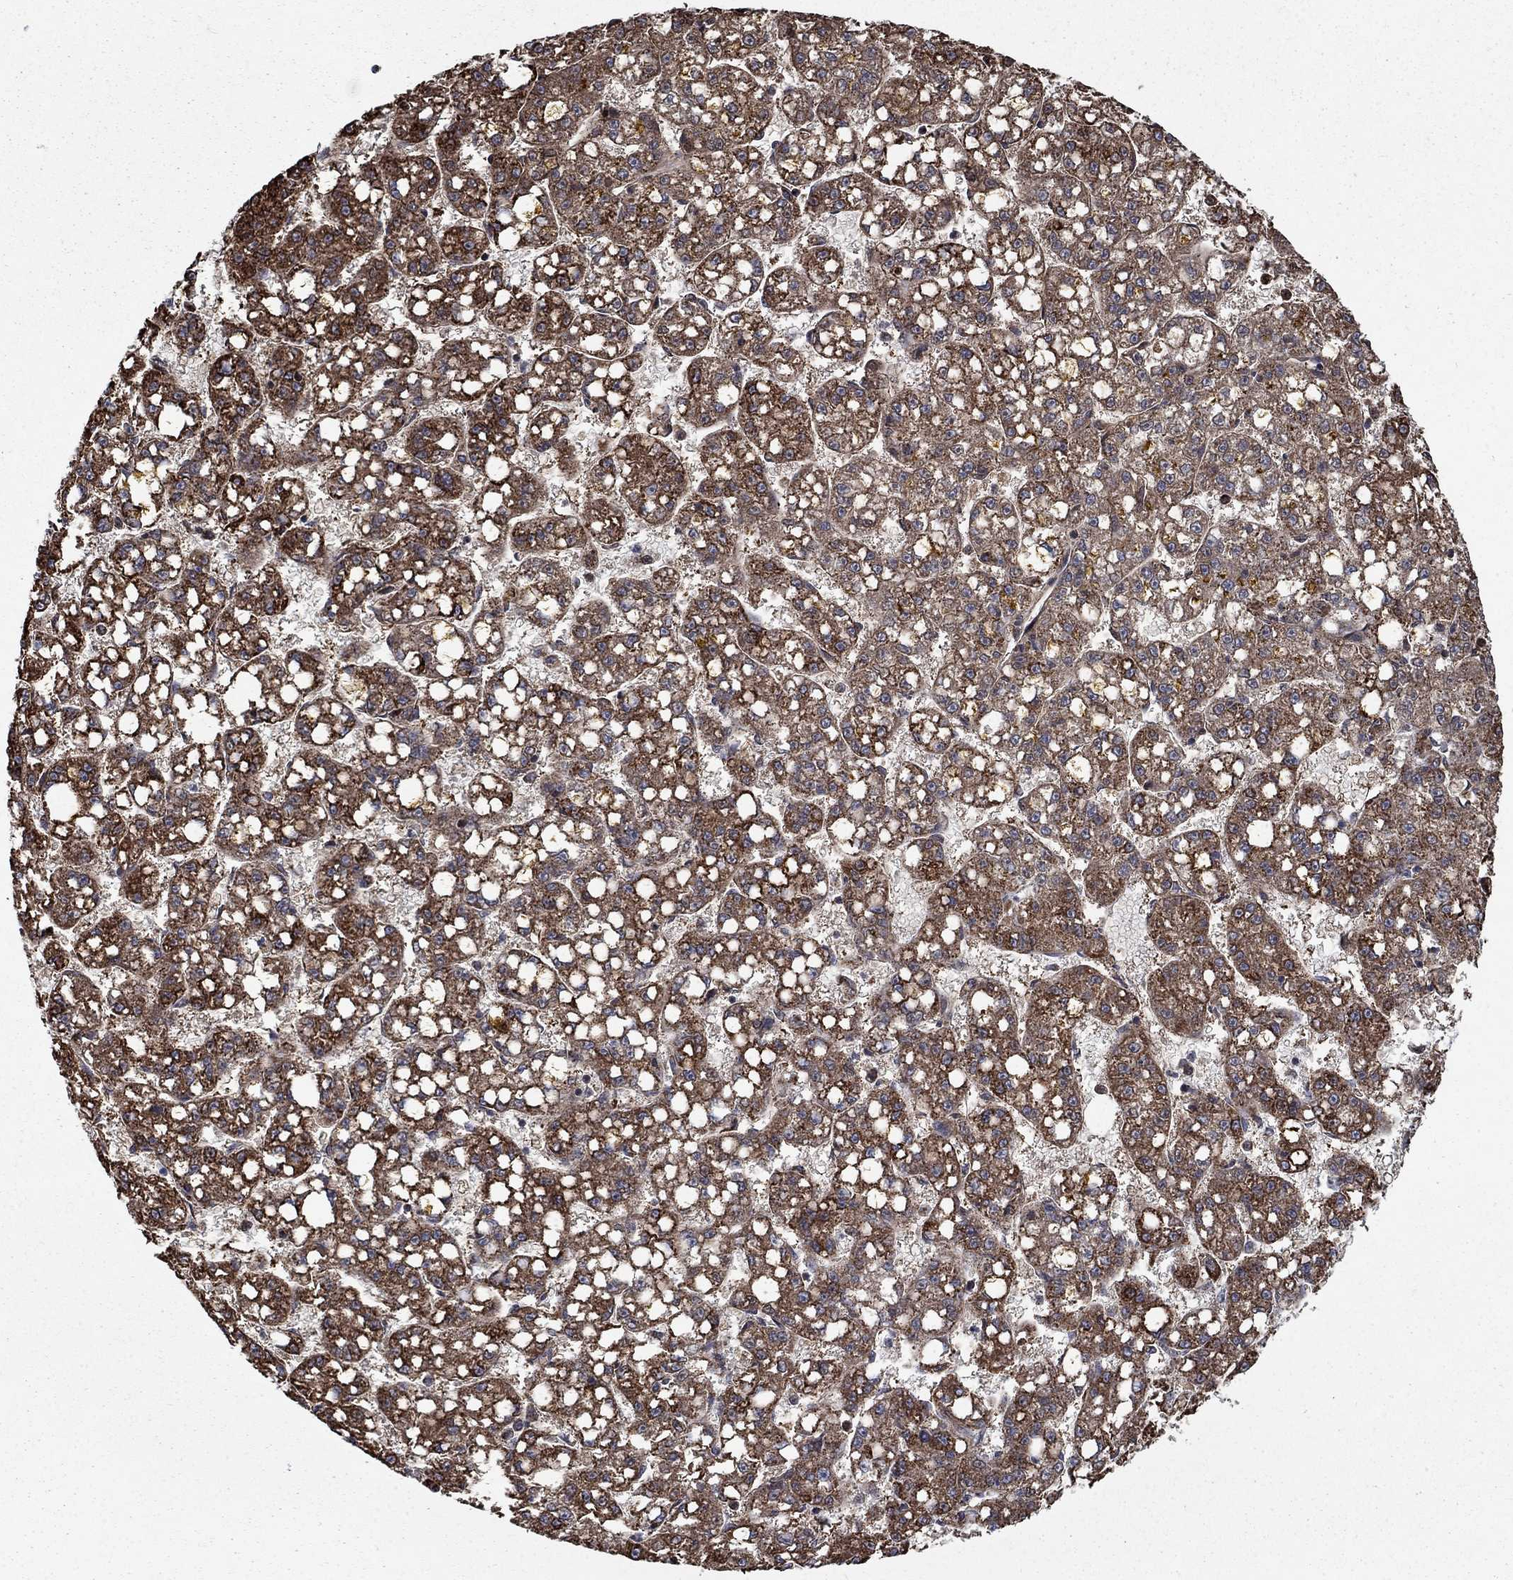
{"staining": {"intensity": "strong", "quantity": "25%-75%", "location": "cytoplasmic/membranous"}, "tissue": "liver cancer", "cell_type": "Tumor cells", "image_type": "cancer", "snomed": [{"axis": "morphology", "description": "Carcinoma, Hepatocellular, NOS"}, {"axis": "topography", "description": "Liver"}], "caption": "Immunohistochemical staining of liver cancer (hepatocellular carcinoma) demonstrates high levels of strong cytoplasmic/membranous protein staining in about 25%-75% of tumor cells.", "gene": "MOAP1", "patient": {"sex": "female", "age": 65}}